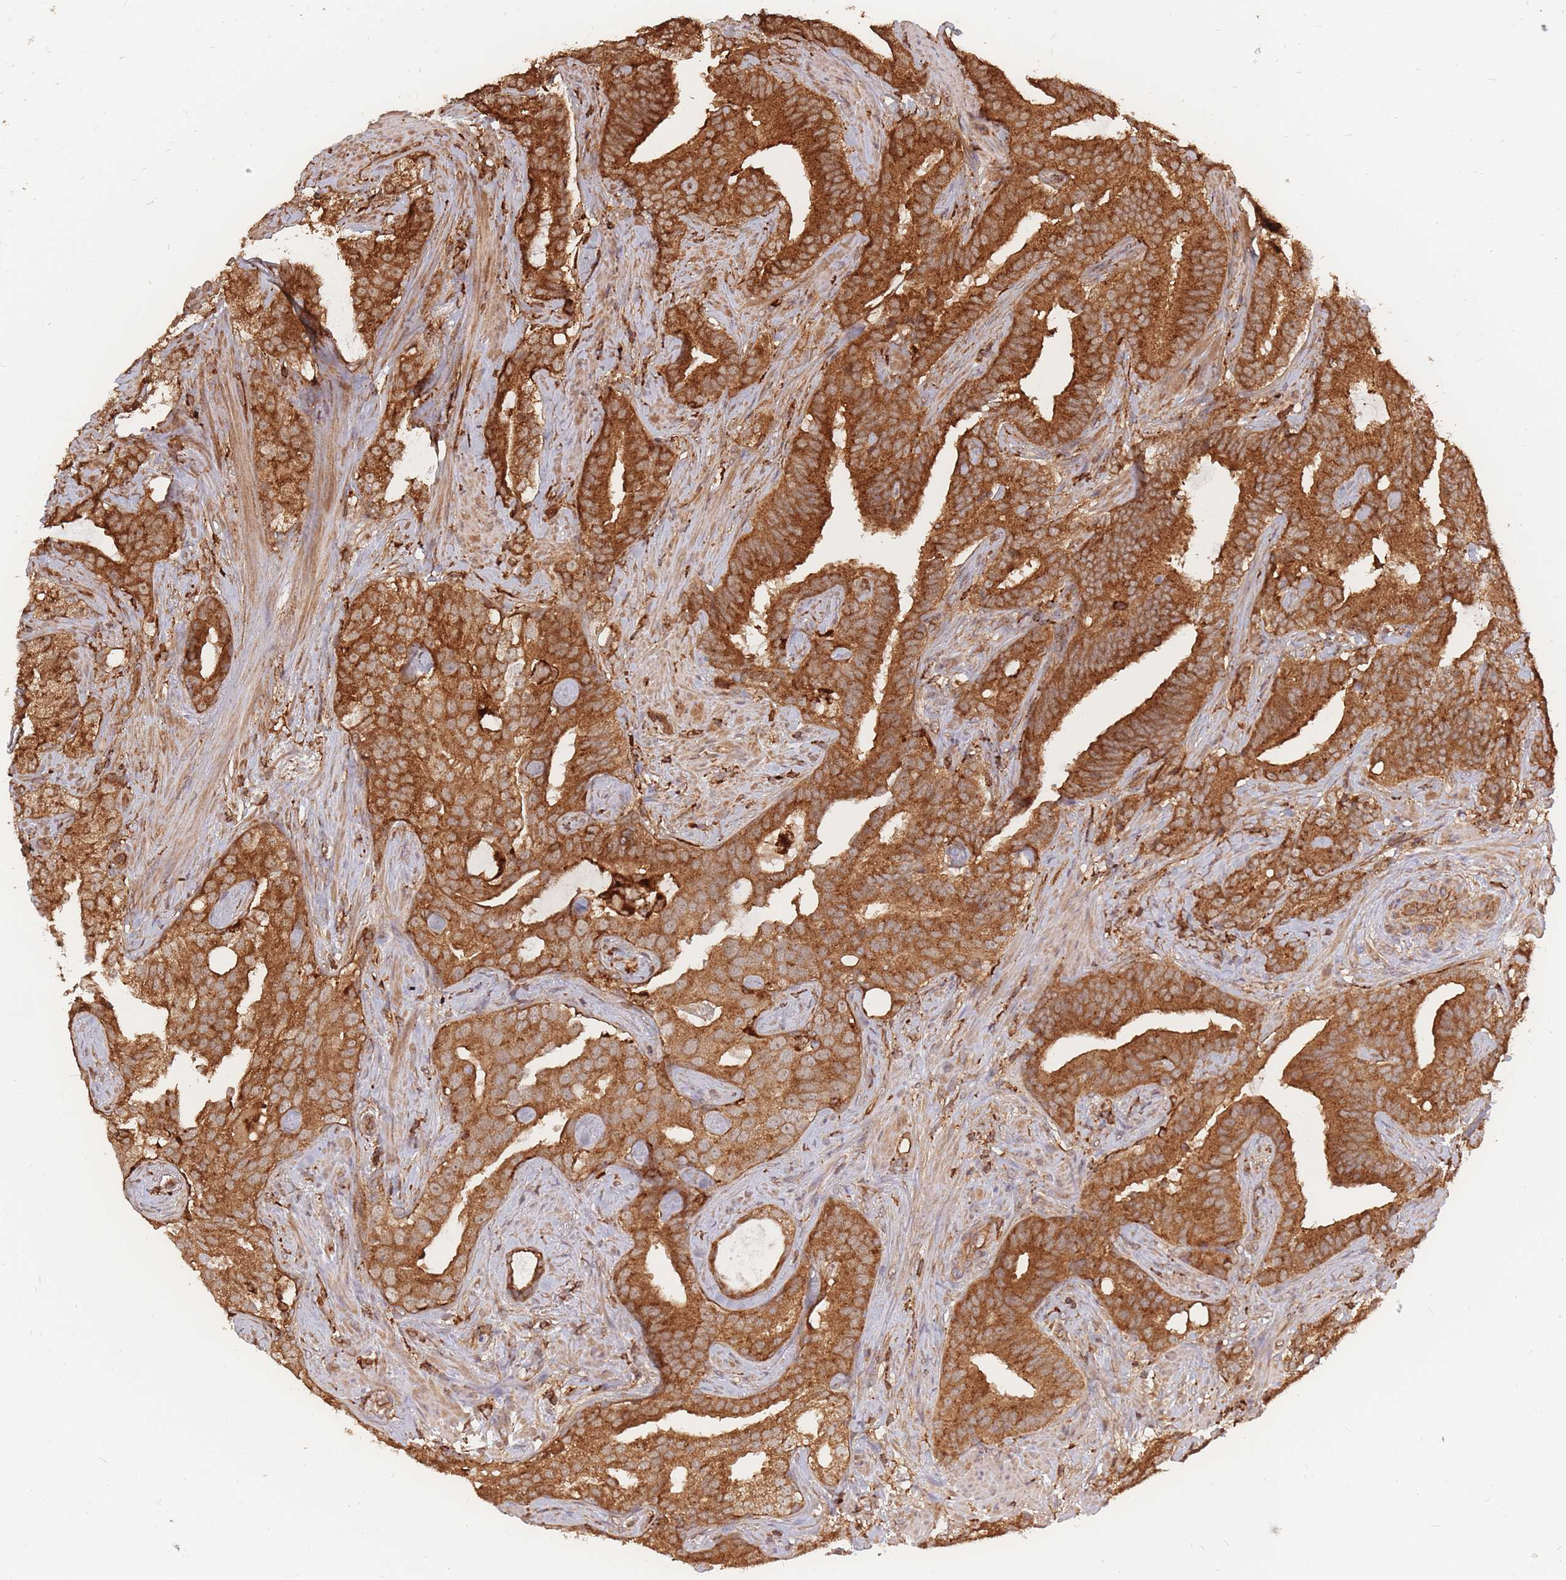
{"staining": {"intensity": "strong", "quantity": ">75%", "location": "cytoplasmic/membranous"}, "tissue": "prostate cancer", "cell_type": "Tumor cells", "image_type": "cancer", "snomed": [{"axis": "morphology", "description": "Adenocarcinoma, High grade"}, {"axis": "topography", "description": "Prostate"}], "caption": "The photomicrograph displays staining of prostate adenocarcinoma (high-grade), revealing strong cytoplasmic/membranous protein positivity (brown color) within tumor cells.", "gene": "RASSF2", "patient": {"sex": "male", "age": 64}}